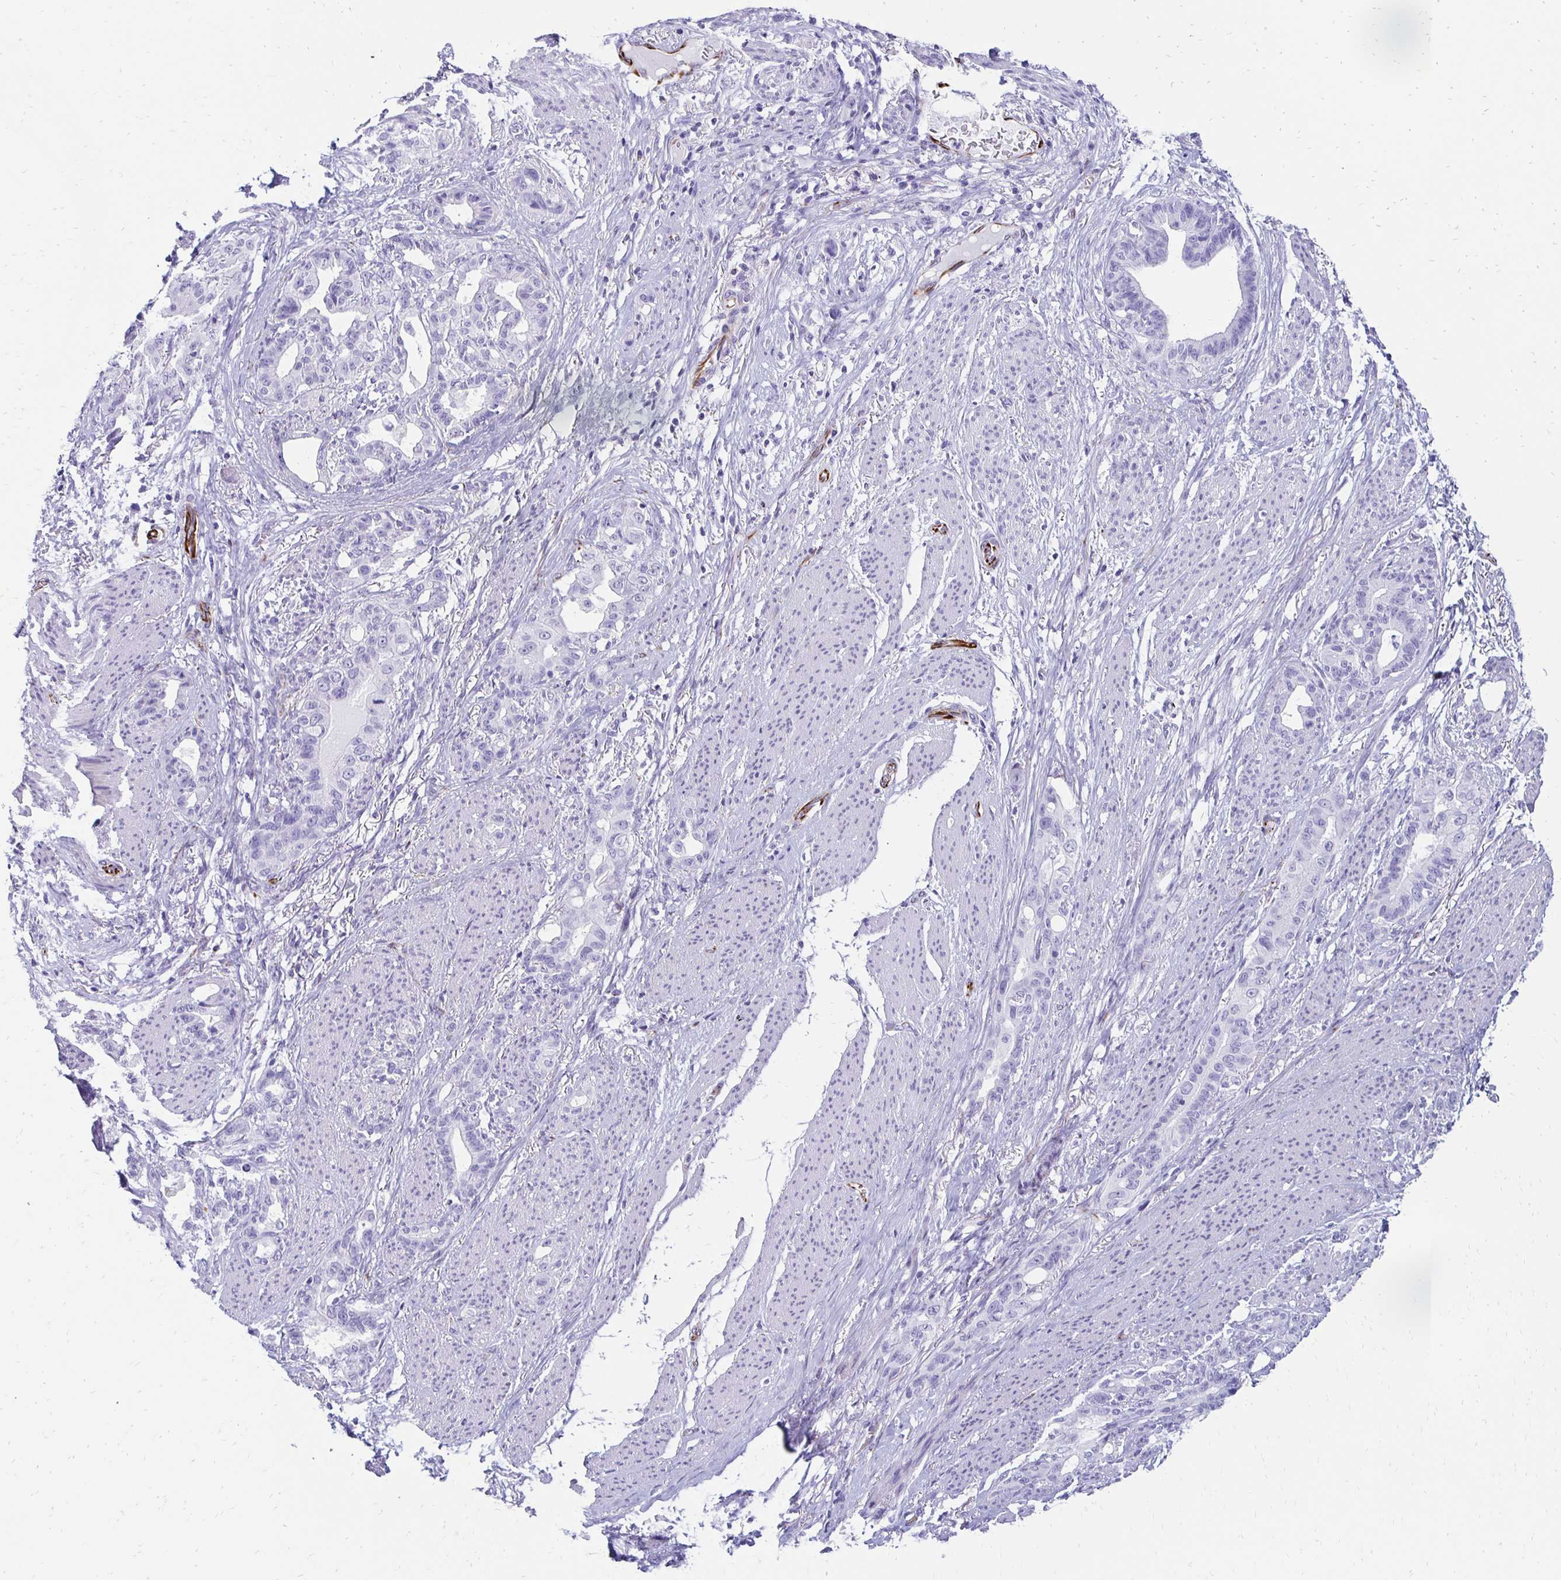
{"staining": {"intensity": "negative", "quantity": "none", "location": "none"}, "tissue": "stomach cancer", "cell_type": "Tumor cells", "image_type": "cancer", "snomed": [{"axis": "morphology", "description": "Normal tissue, NOS"}, {"axis": "morphology", "description": "Adenocarcinoma, NOS"}, {"axis": "topography", "description": "Esophagus"}, {"axis": "topography", "description": "Stomach, upper"}], "caption": "The image demonstrates no staining of tumor cells in stomach cancer.", "gene": "TMEM54", "patient": {"sex": "male", "age": 62}}